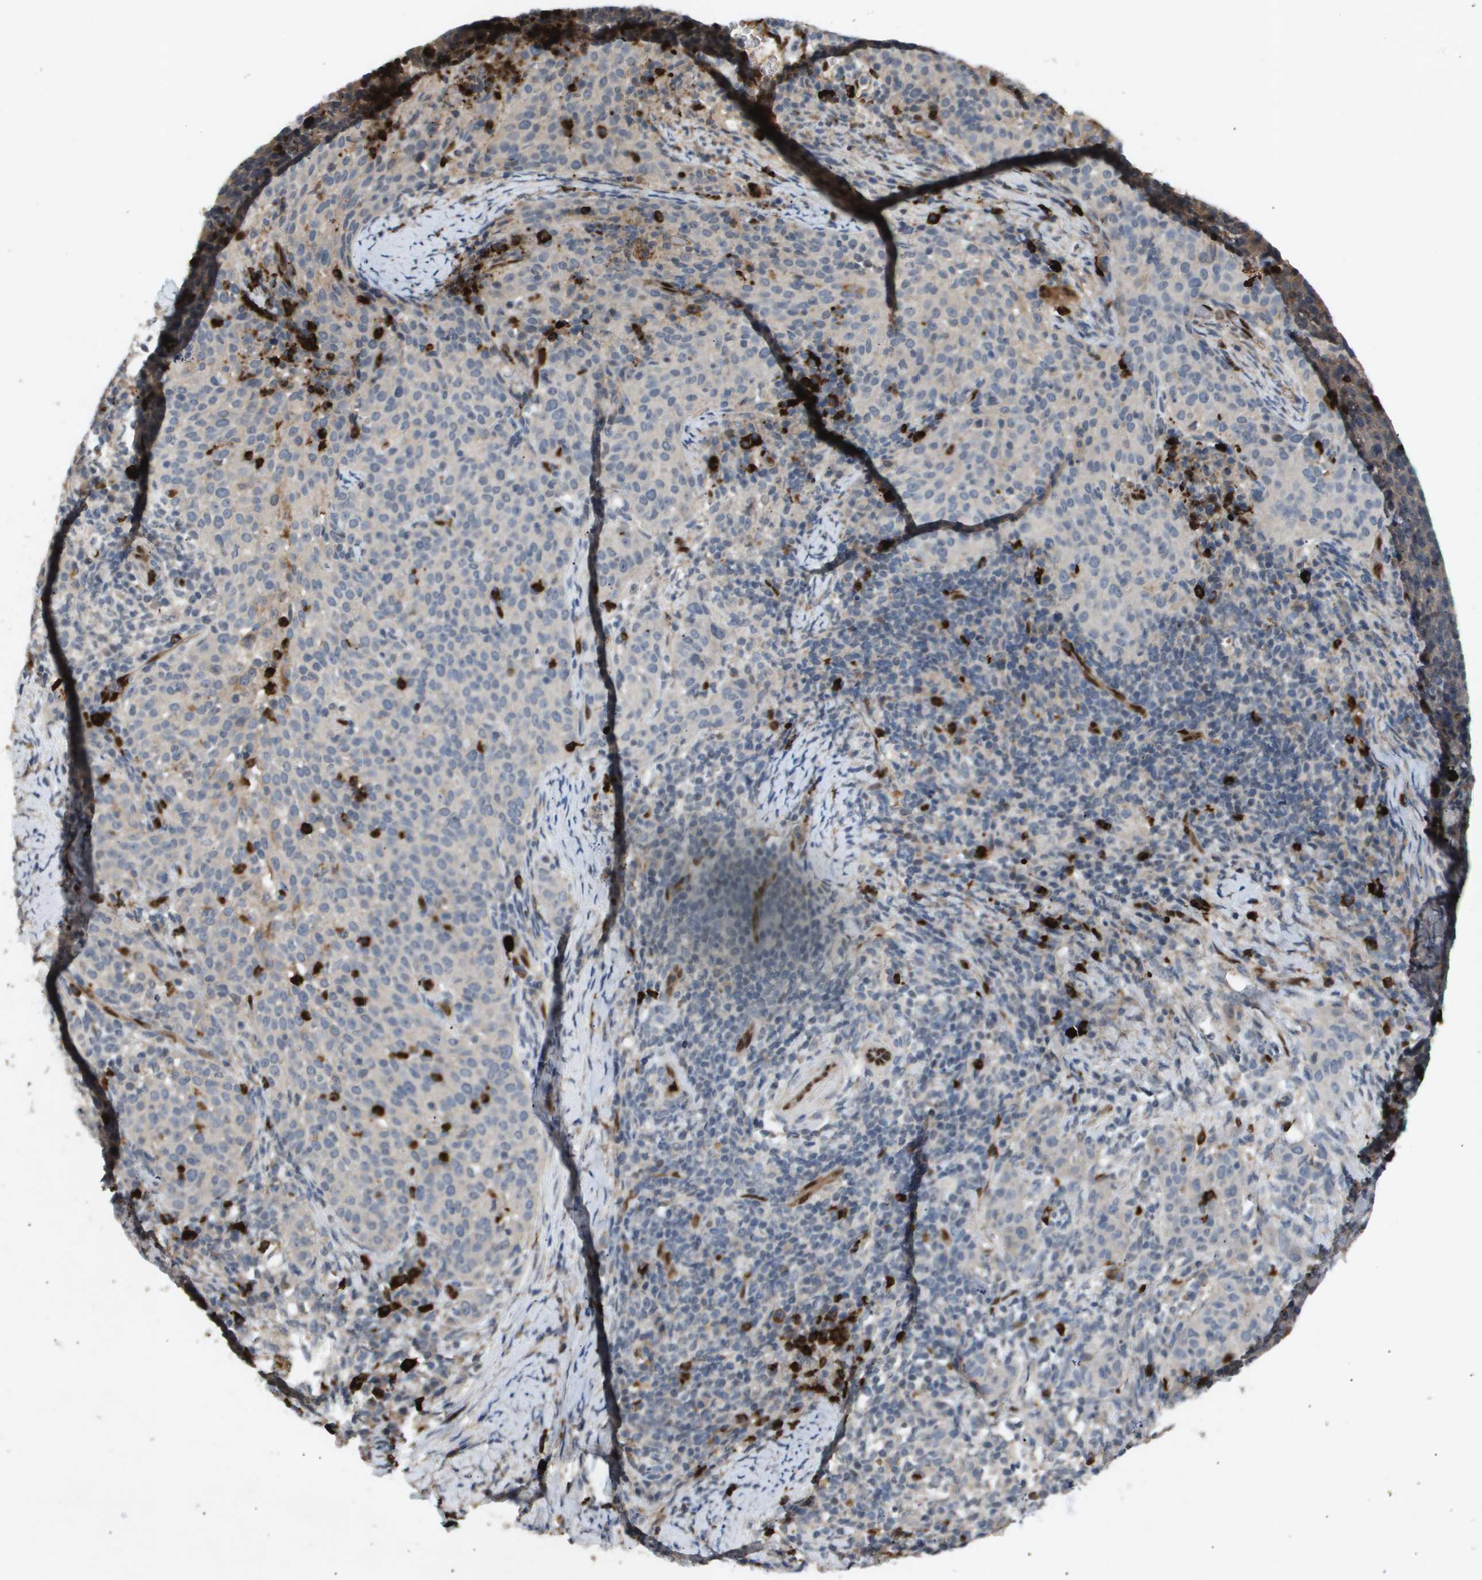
{"staining": {"intensity": "negative", "quantity": "none", "location": "none"}, "tissue": "cervical cancer", "cell_type": "Tumor cells", "image_type": "cancer", "snomed": [{"axis": "morphology", "description": "Squamous cell carcinoma, NOS"}, {"axis": "topography", "description": "Cervix"}], "caption": "Squamous cell carcinoma (cervical) stained for a protein using immunohistochemistry exhibits no expression tumor cells.", "gene": "ERG", "patient": {"sex": "female", "age": 51}}